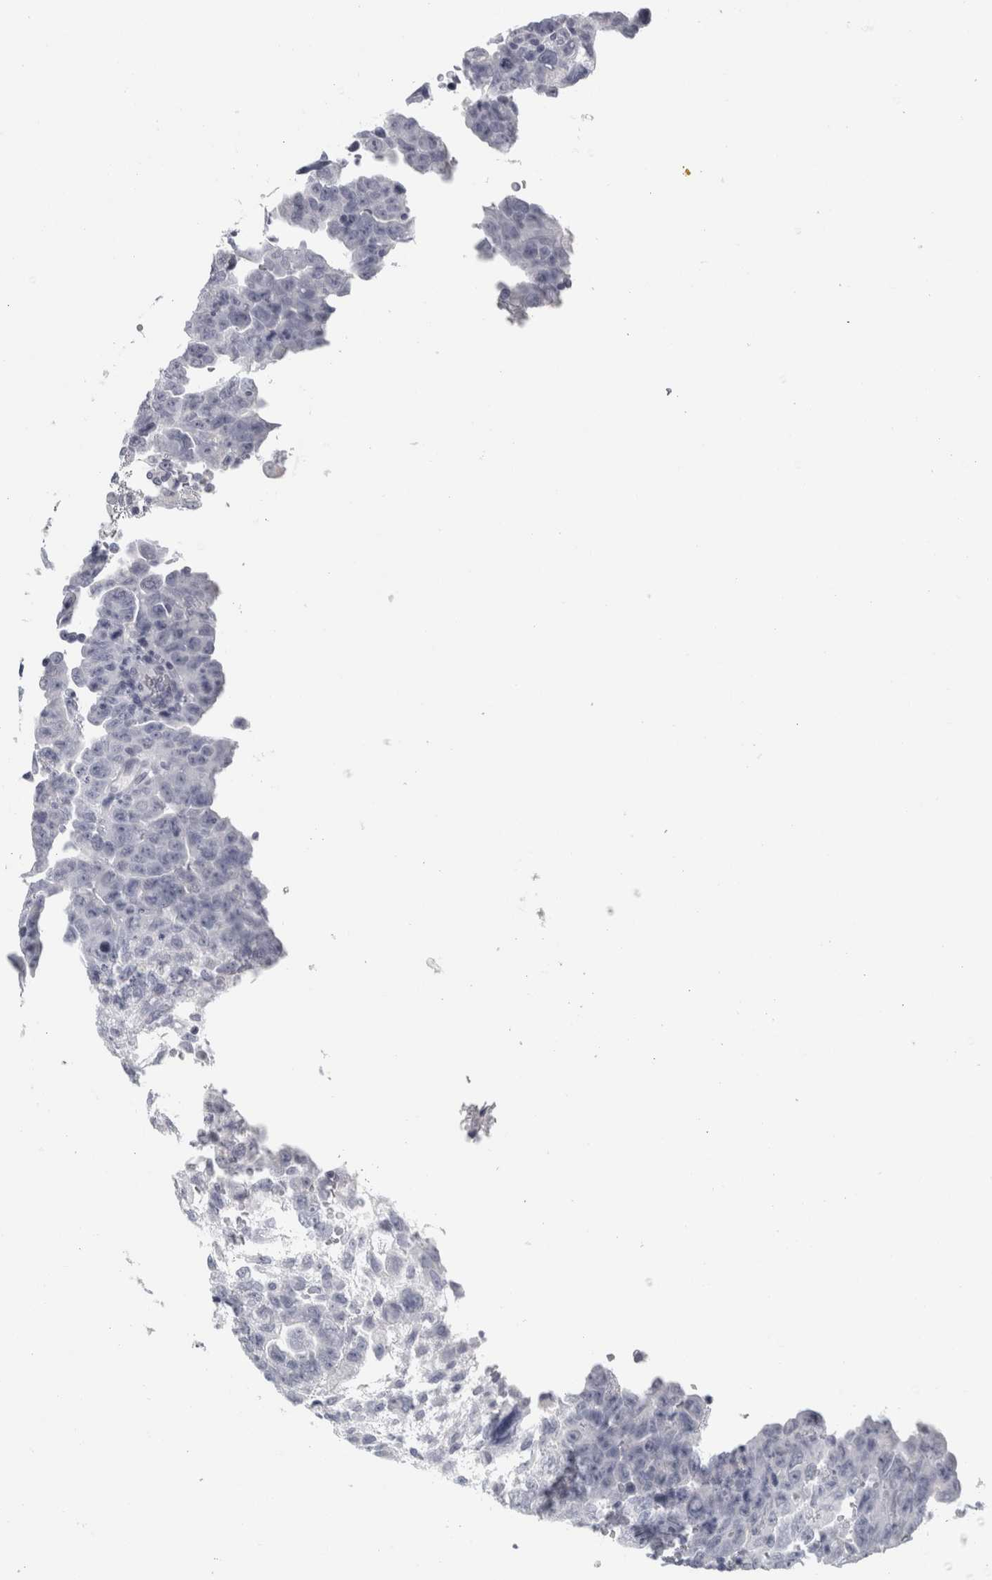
{"staining": {"intensity": "negative", "quantity": "none", "location": "none"}, "tissue": "testis cancer", "cell_type": "Tumor cells", "image_type": "cancer", "snomed": [{"axis": "morphology", "description": "Carcinoma, Embryonal, NOS"}, {"axis": "topography", "description": "Testis"}], "caption": "A micrograph of testis embryonal carcinoma stained for a protein shows no brown staining in tumor cells. The staining is performed using DAB brown chromogen with nuclei counter-stained in using hematoxylin.", "gene": "CPE", "patient": {"sex": "male", "age": 28}}